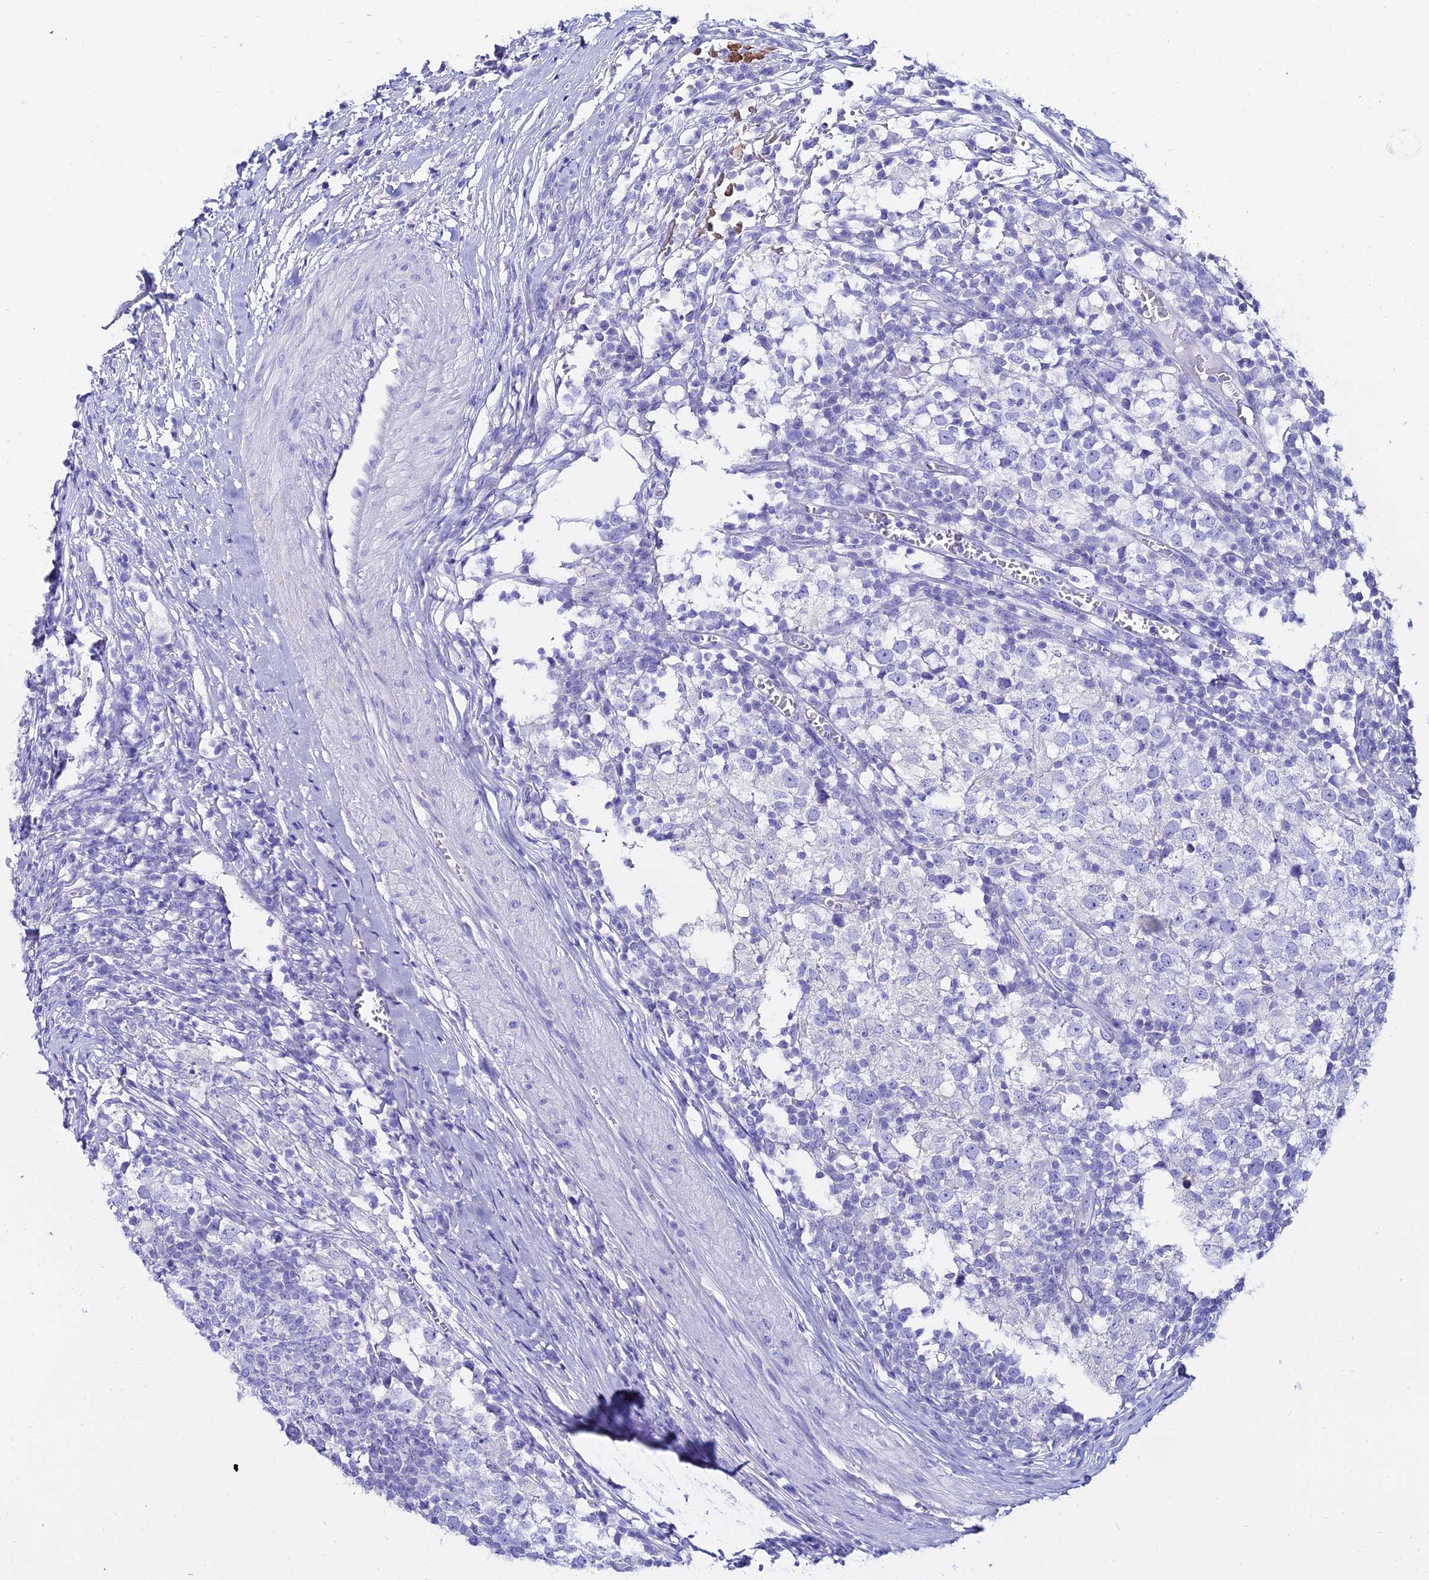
{"staining": {"intensity": "negative", "quantity": "none", "location": "none"}, "tissue": "testis cancer", "cell_type": "Tumor cells", "image_type": "cancer", "snomed": [{"axis": "morphology", "description": "Seminoma, NOS"}, {"axis": "topography", "description": "Testis"}], "caption": "DAB (3,3'-diaminobenzidine) immunohistochemical staining of testis cancer demonstrates no significant positivity in tumor cells. (Brightfield microscopy of DAB IHC at high magnification).", "gene": "OR4D5", "patient": {"sex": "male", "age": 65}}